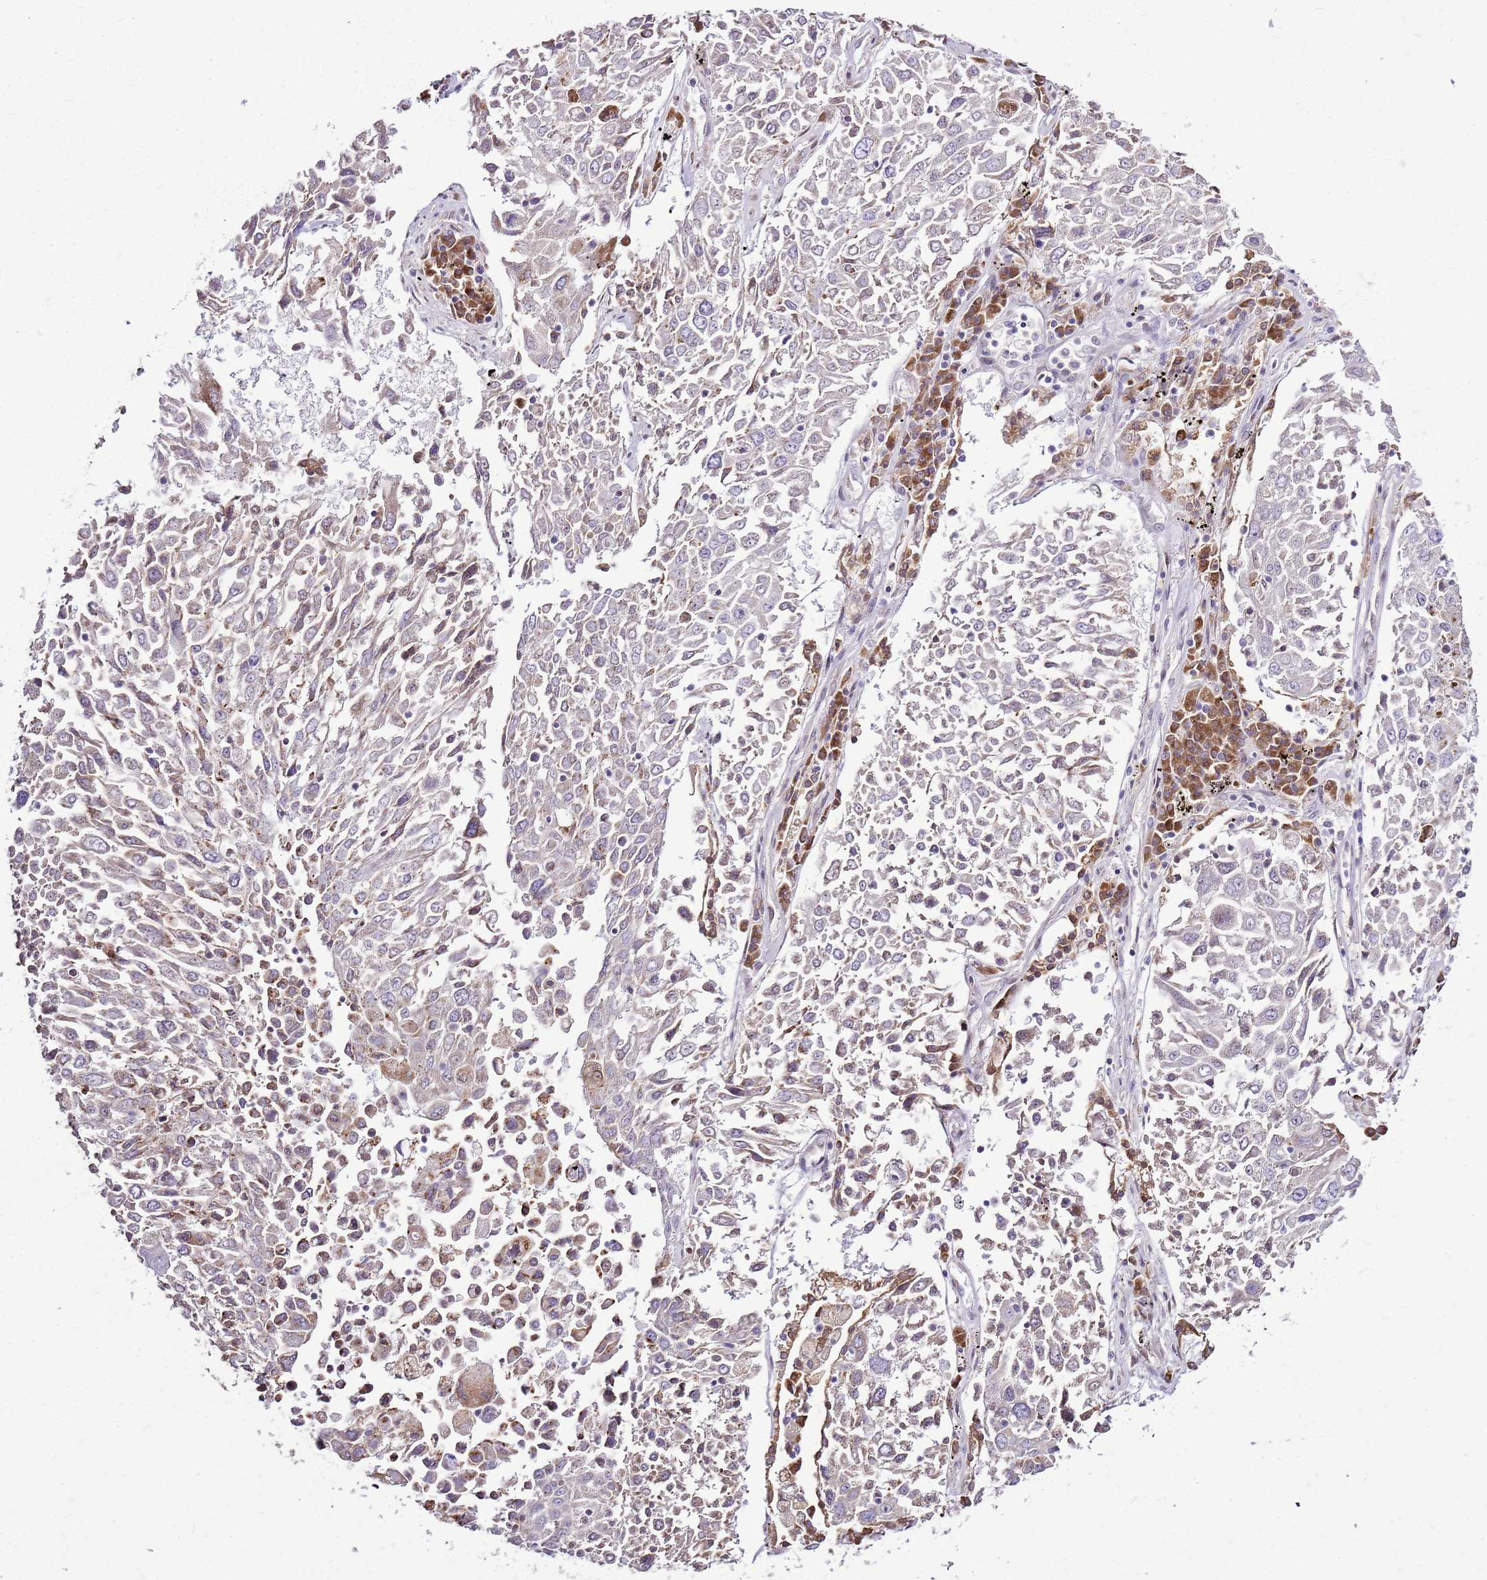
{"staining": {"intensity": "weak", "quantity": "<25%", "location": "cytoplasmic/membranous"}, "tissue": "lung cancer", "cell_type": "Tumor cells", "image_type": "cancer", "snomed": [{"axis": "morphology", "description": "Squamous cell carcinoma, NOS"}, {"axis": "topography", "description": "Lung"}], "caption": "Immunohistochemistry (IHC) of lung squamous cell carcinoma reveals no positivity in tumor cells.", "gene": "TMED10", "patient": {"sex": "male", "age": 65}}